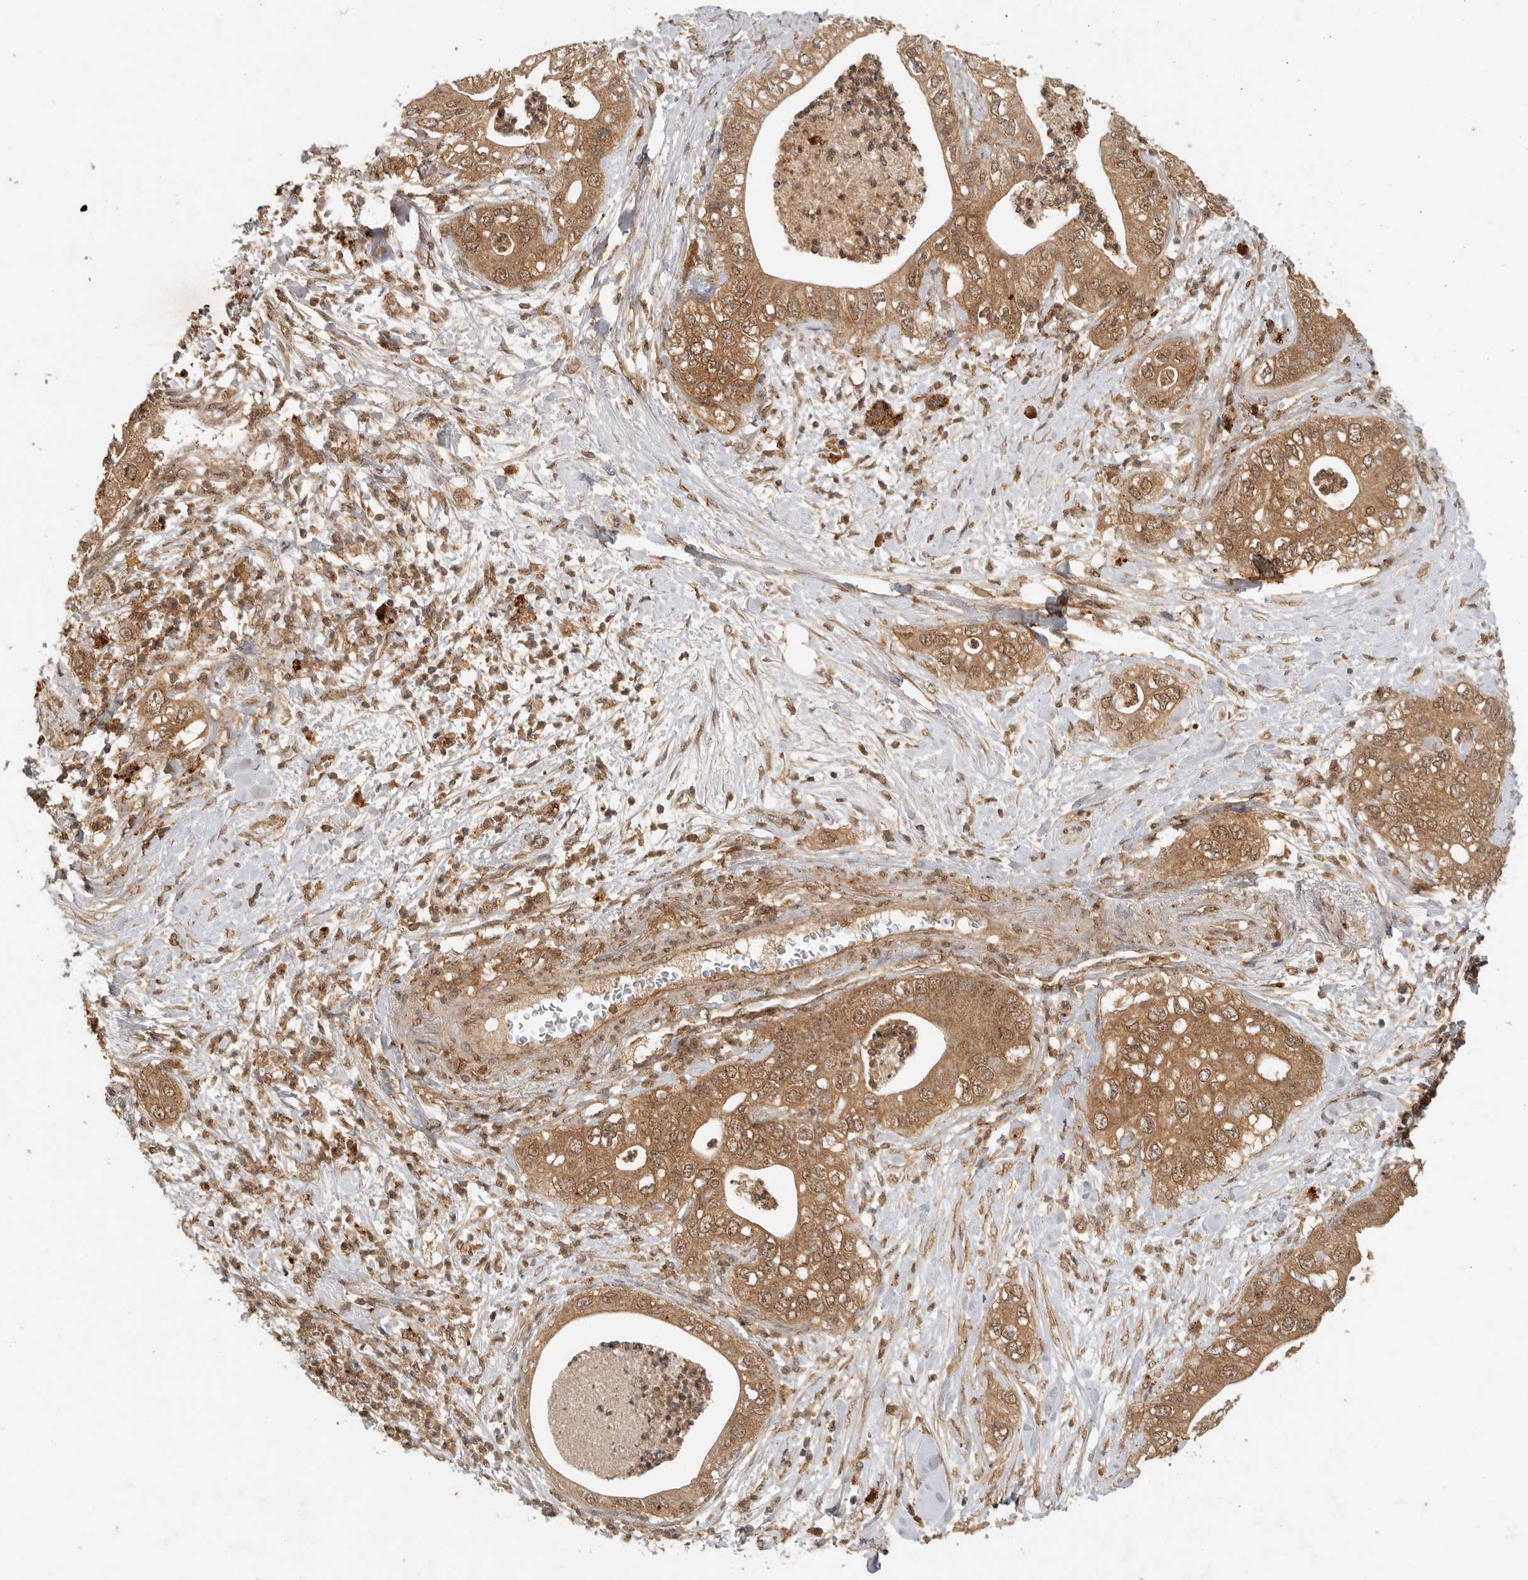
{"staining": {"intensity": "moderate", "quantity": ">75%", "location": "cytoplasmic/membranous,nuclear"}, "tissue": "pancreatic cancer", "cell_type": "Tumor cells", "image_type": "cancer", "snomed": [{"axis": "morphology", "description": "Adenocarcinoma, NOS"}, {"axis": "topography", "description": "Pancreas"}], "caption": "A photomicrograph of human pancreatic cancer stained for a protein exhibits moderate cytoplasmic/membranous and nuclear brown staining in tumor cells.", "gene": "ICOSLG", "patient": {"sex": "female", "age": 78}}